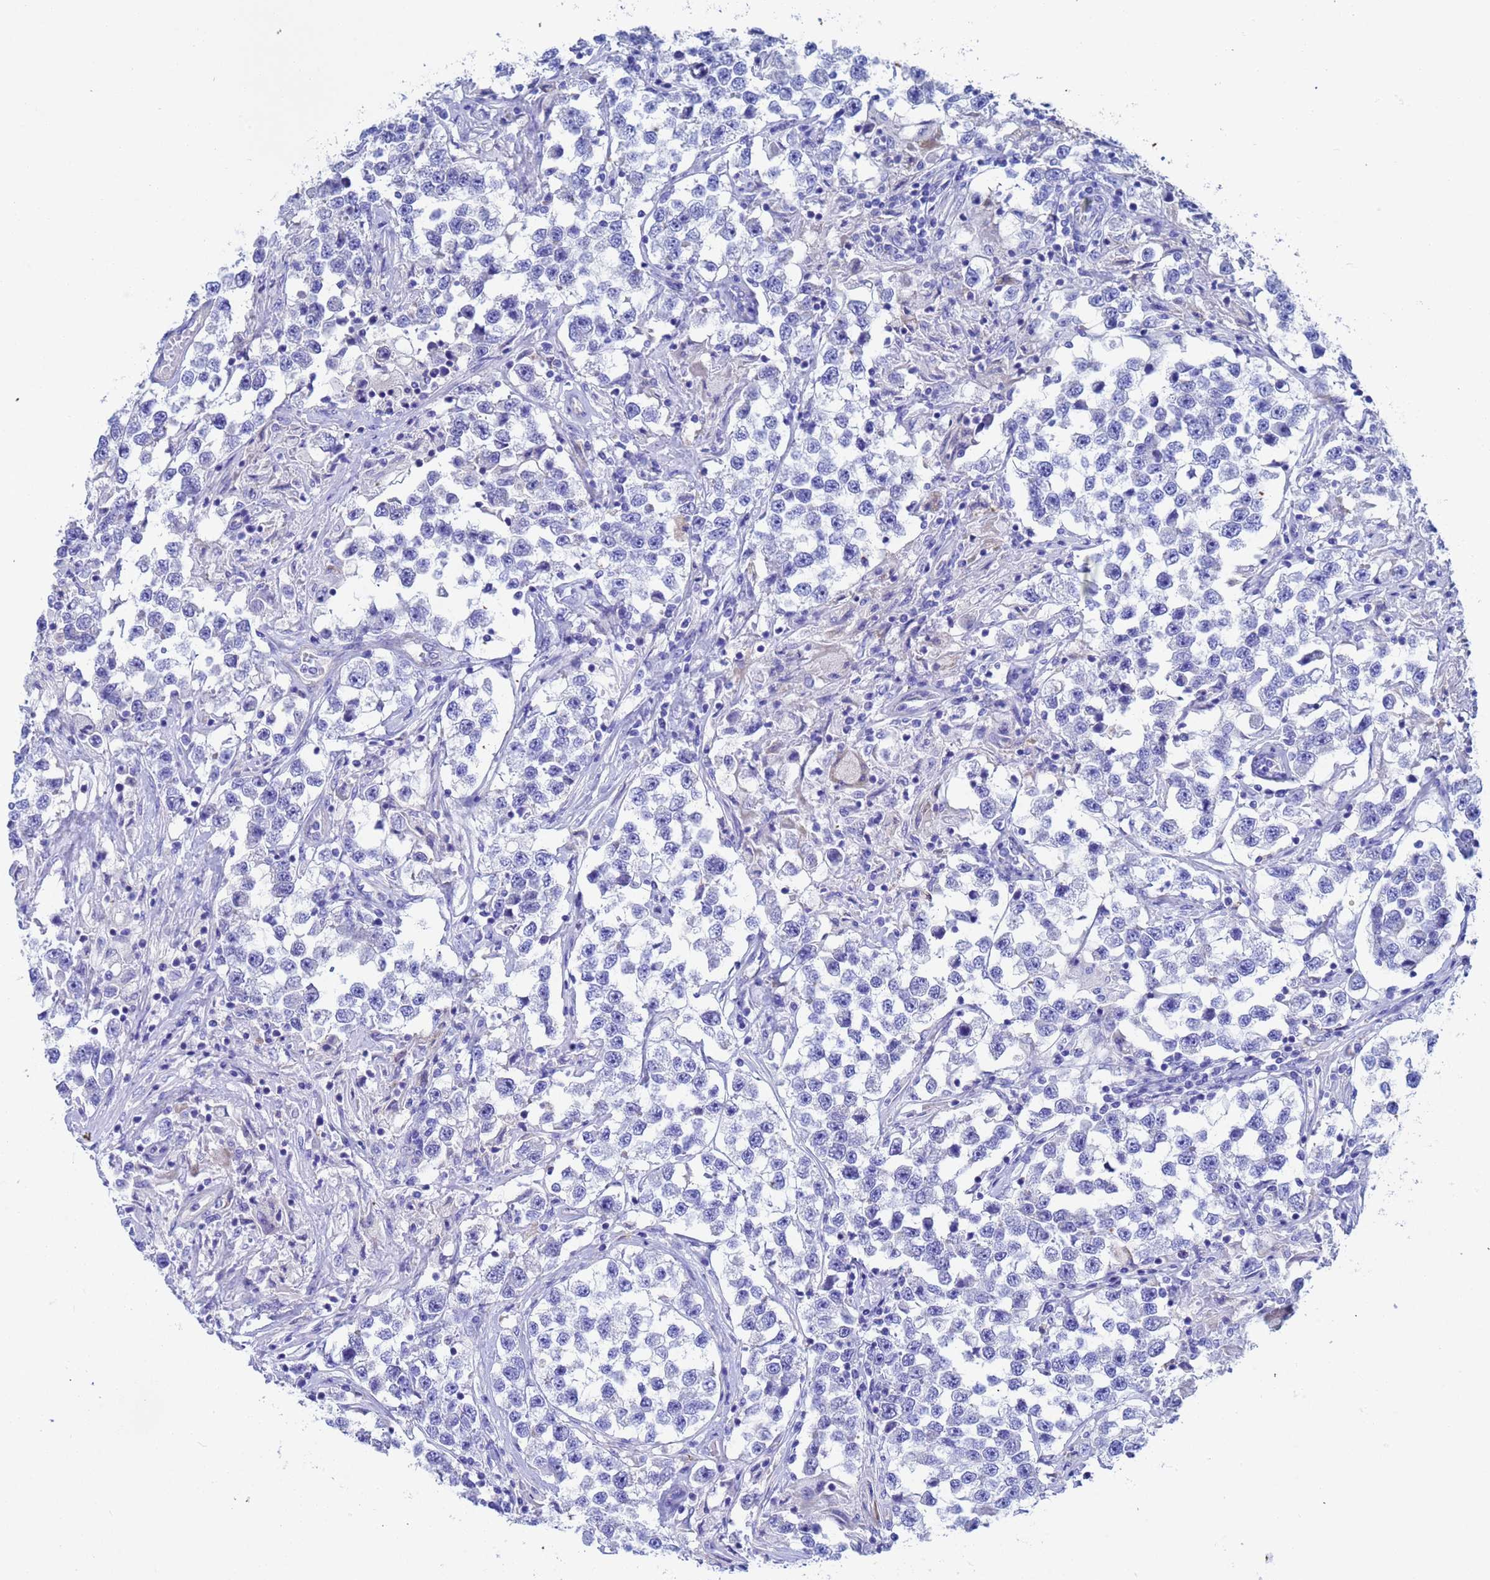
{"staining": {"intensity": "negative", "quantity": "none", "location": "none"}, "tissue": "testis cancer", "cell_type": "Tumor cells", "image_type": "cancer", "snomed": [{"axis": "morphology", "description": "Seminoma, NOS"}, {"axis": "topography", "description": "Testis"}], "caption": "A high-resolution image shows IHC staining of testis cancer, which displays no significant expression in tumor cells. (DAB IHC with hematoxylin counter stain).", "gene": "CST4", "patient": {"sex": "male", "age": 46}}